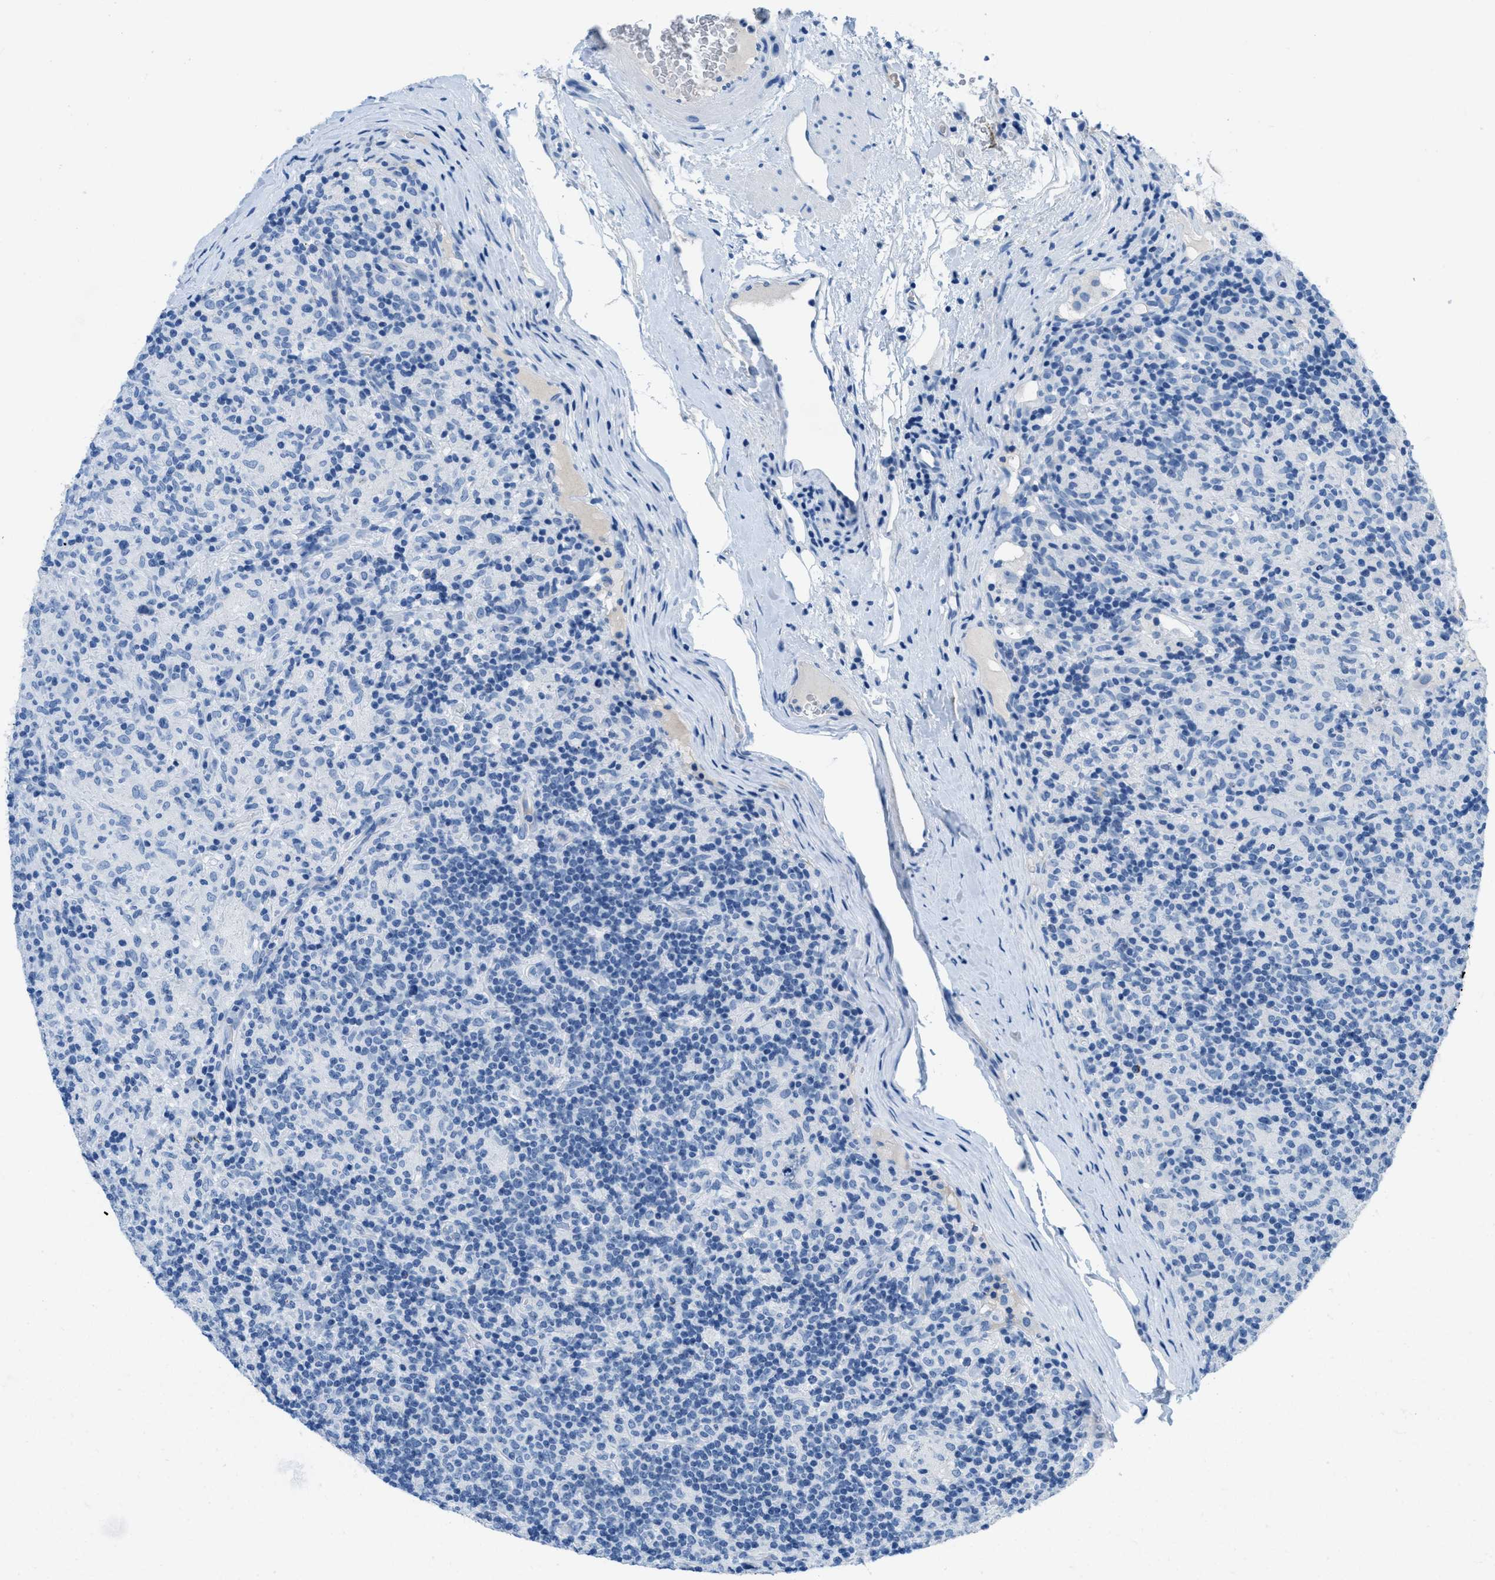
{"staining": {"intensity": "negative", "quantity": "none", "location": "none"}, "tissue": "lymphoma", "cell_type": "Tumor cells", "image_type": "cancer", "snomed": [{"axis": "morphology", "description": "Hodgkin's disease, NOS"}, {"axis": "topography", "description": "Lymph node"}], "caption": "A high-resolution histopathology image shows immunohistochemistry staining of lymphoma, which exhibits no significant staining in tumor cells.", "gene": "MGARP", "patient": {"sex": "male", "age": 70}}